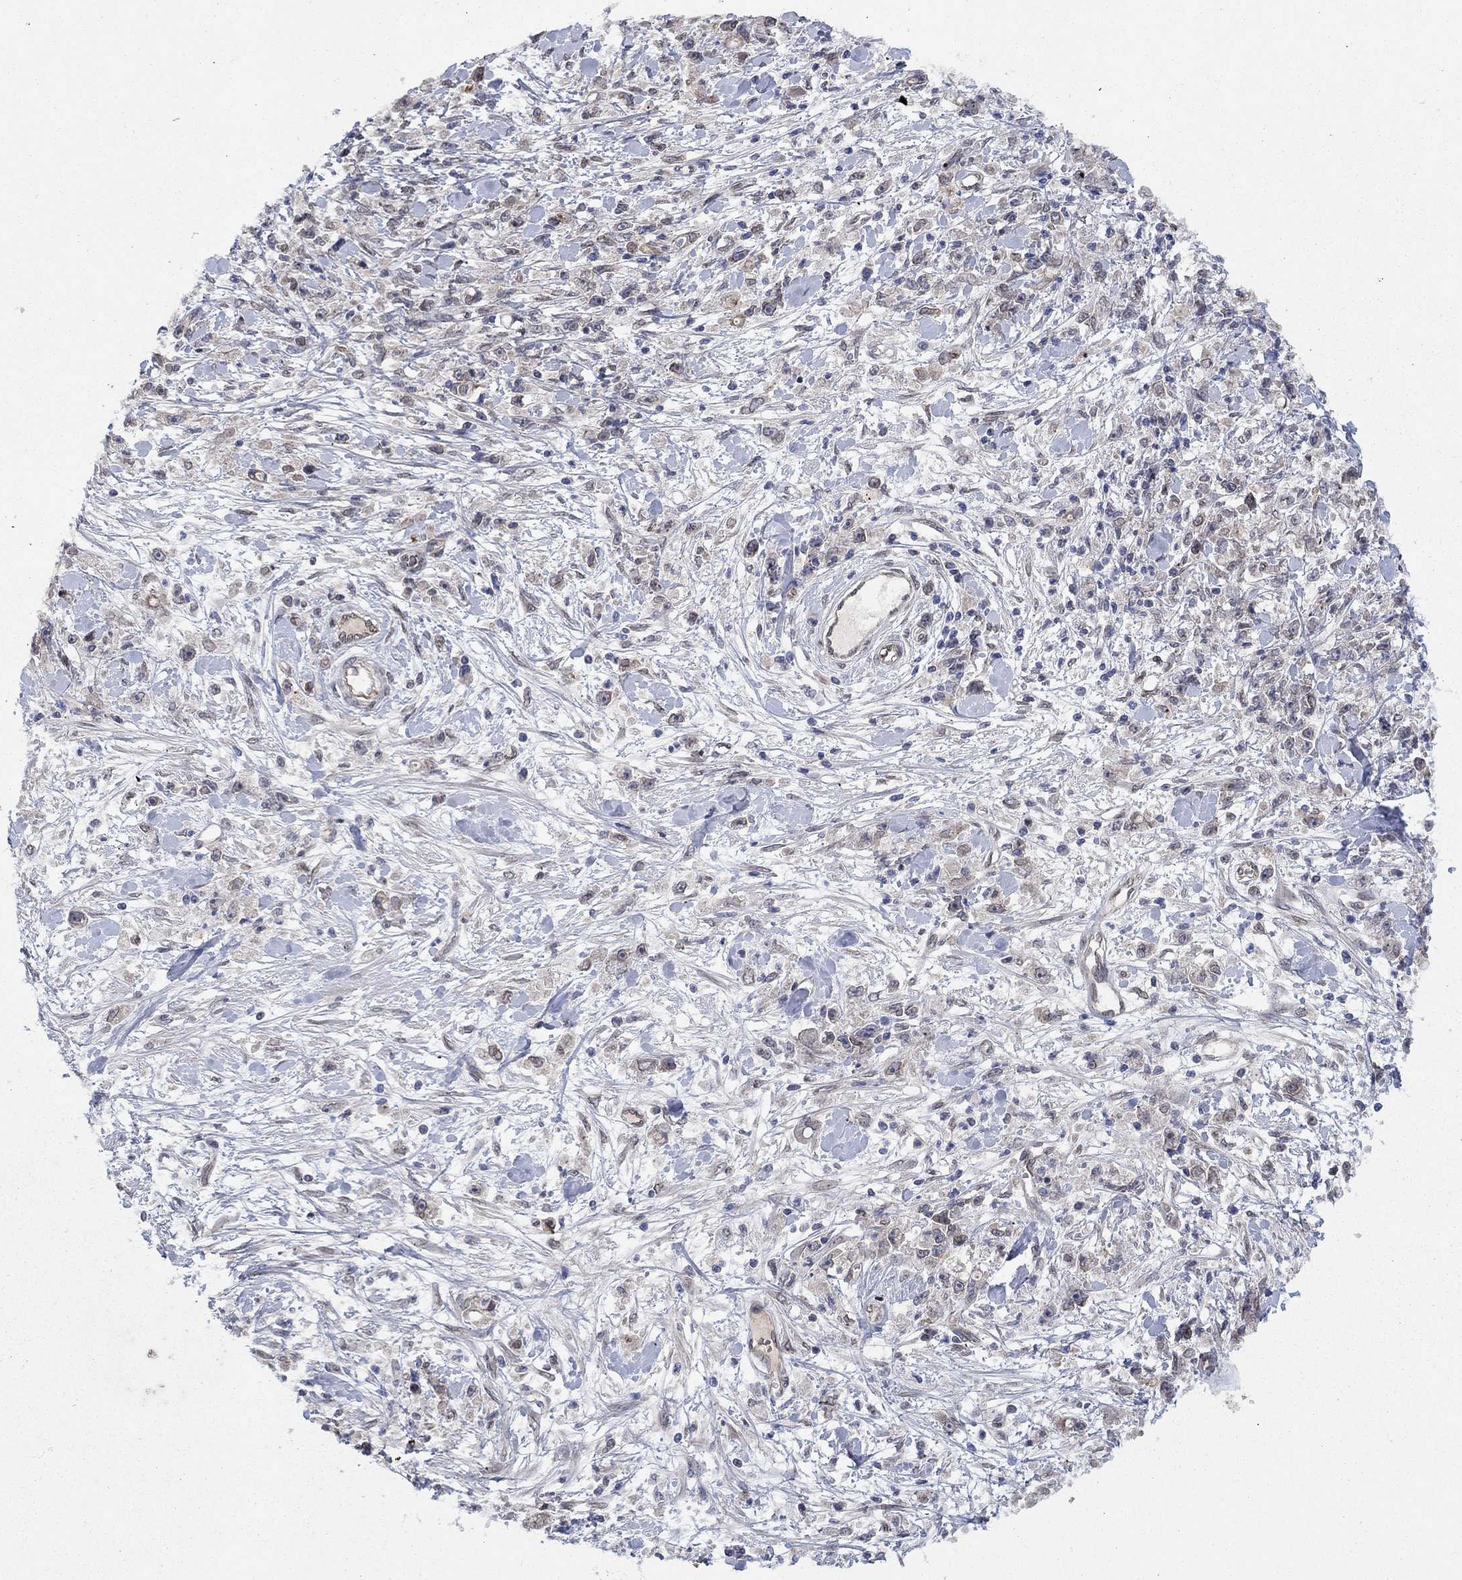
{"staining": {"intensity": "negative", "quantity": "none", "location": "none"}, "tissue": "stomach cancer", "cell_type": "Tumor cells", "image_type": "cancer", "snomed": [{"axis": "morphology", "description": "Adenocarcinoma, NOS"}, {"axis": "topography", "description": "Stomach"}], "caption": "Histopathology image shows no protein expression in tumor cells of adenocarcinoma (stomach) tissue.", "gene": "EMC9", "patient": {"sex": "female", "age": 59}}